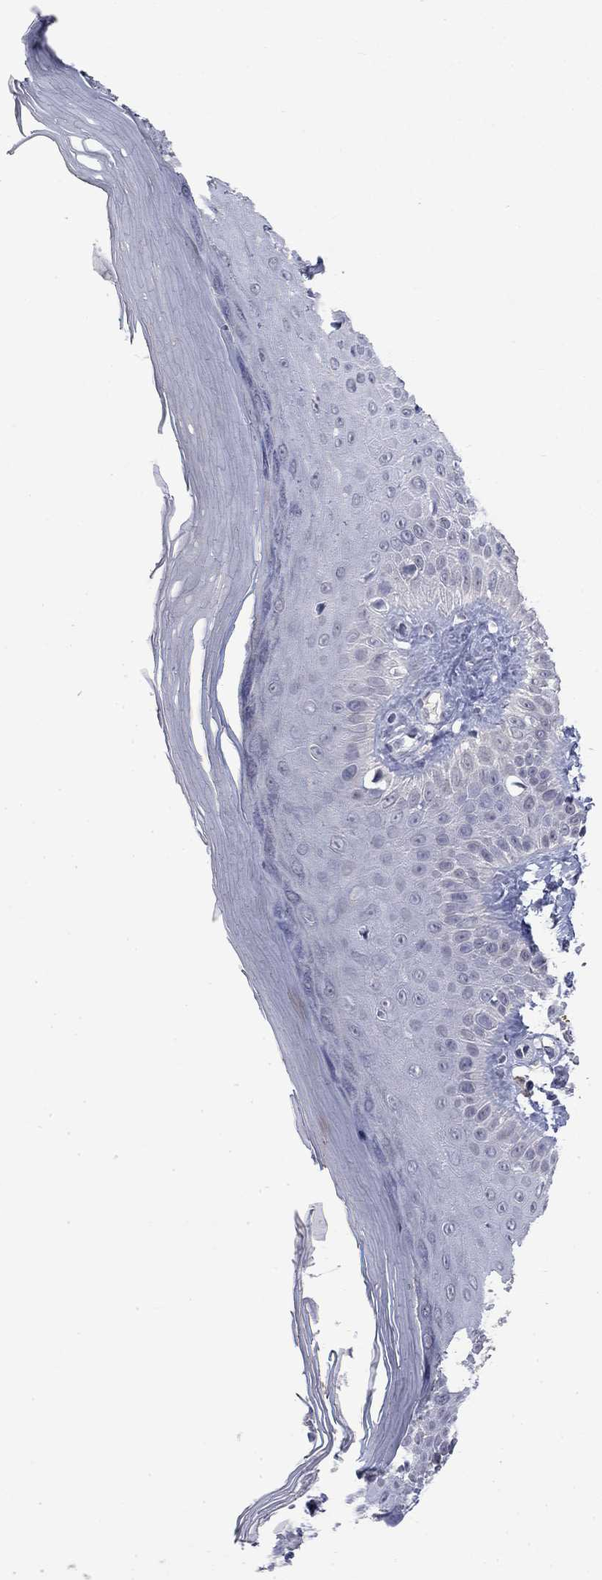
{"staining": {"intensity": "negative", "quantity": "none", "location": "none"}, "tissue": "skin", "cell_type": "Fibroblasts", "image_type": "normal", "snomed": [{"axis": "morphology", "description": "Normal tissue, NOS"}, {"axis": "morphology", "description": "Inflammation, NOS"}, {"axis": "morphology", "description": "Fibrosis, NOS"}, {"axis": "topography", "description": "Skin"}], "caption": "An immunohistochemistry (IHC) histopathology image of unremarkable skin is shown. There is no staining in fibroblasts of skin.", "gene": "SLC51A", "patient": {"sex": "male", "age": 71}}